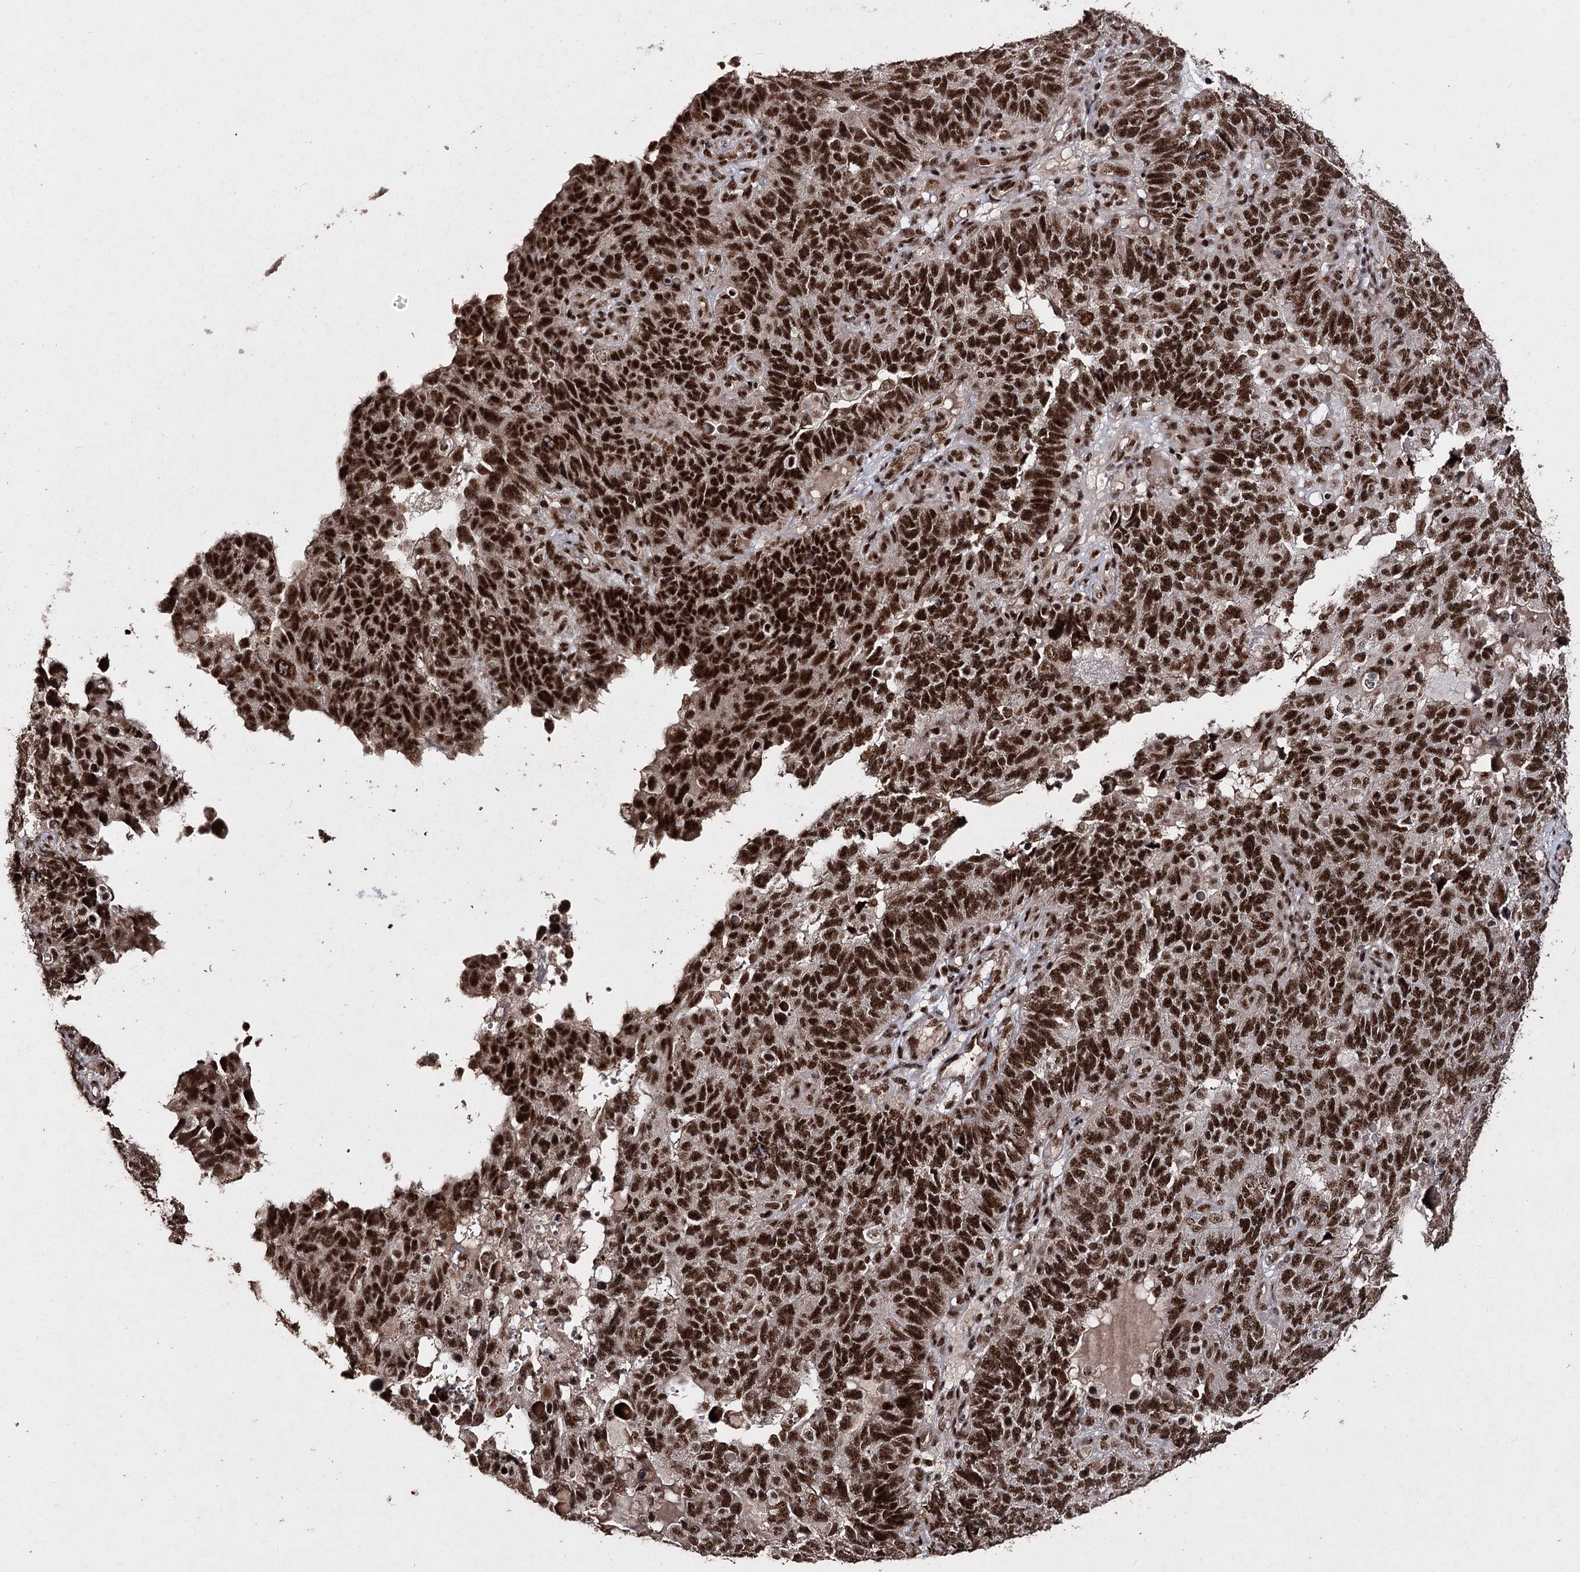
{"staining": {"intensity": "strong", "quantity": ">75%", "location": "nuclear"}, "tissue": "endometrial cancer", "cell_type": "Tumor cells", "image_type": "cancer", "snomed": [{"axis": "morphology", "description": "Adenocarcinoma, NOS"}, {"axis": "topography", "description": "Endometrium"}], "caption": "Immunohistochemistry (IHC) histopathology image of neoplastic tissue: human endometrial cancer stained using immunohistochemistry (IHC) exhibits high levels of strong protein expression localized specifically in the nuclear of tumor cells, appearing as a nuclear brown color.", "gene": "U2SURP", "patient": {"sex": "female", "age": 66}}